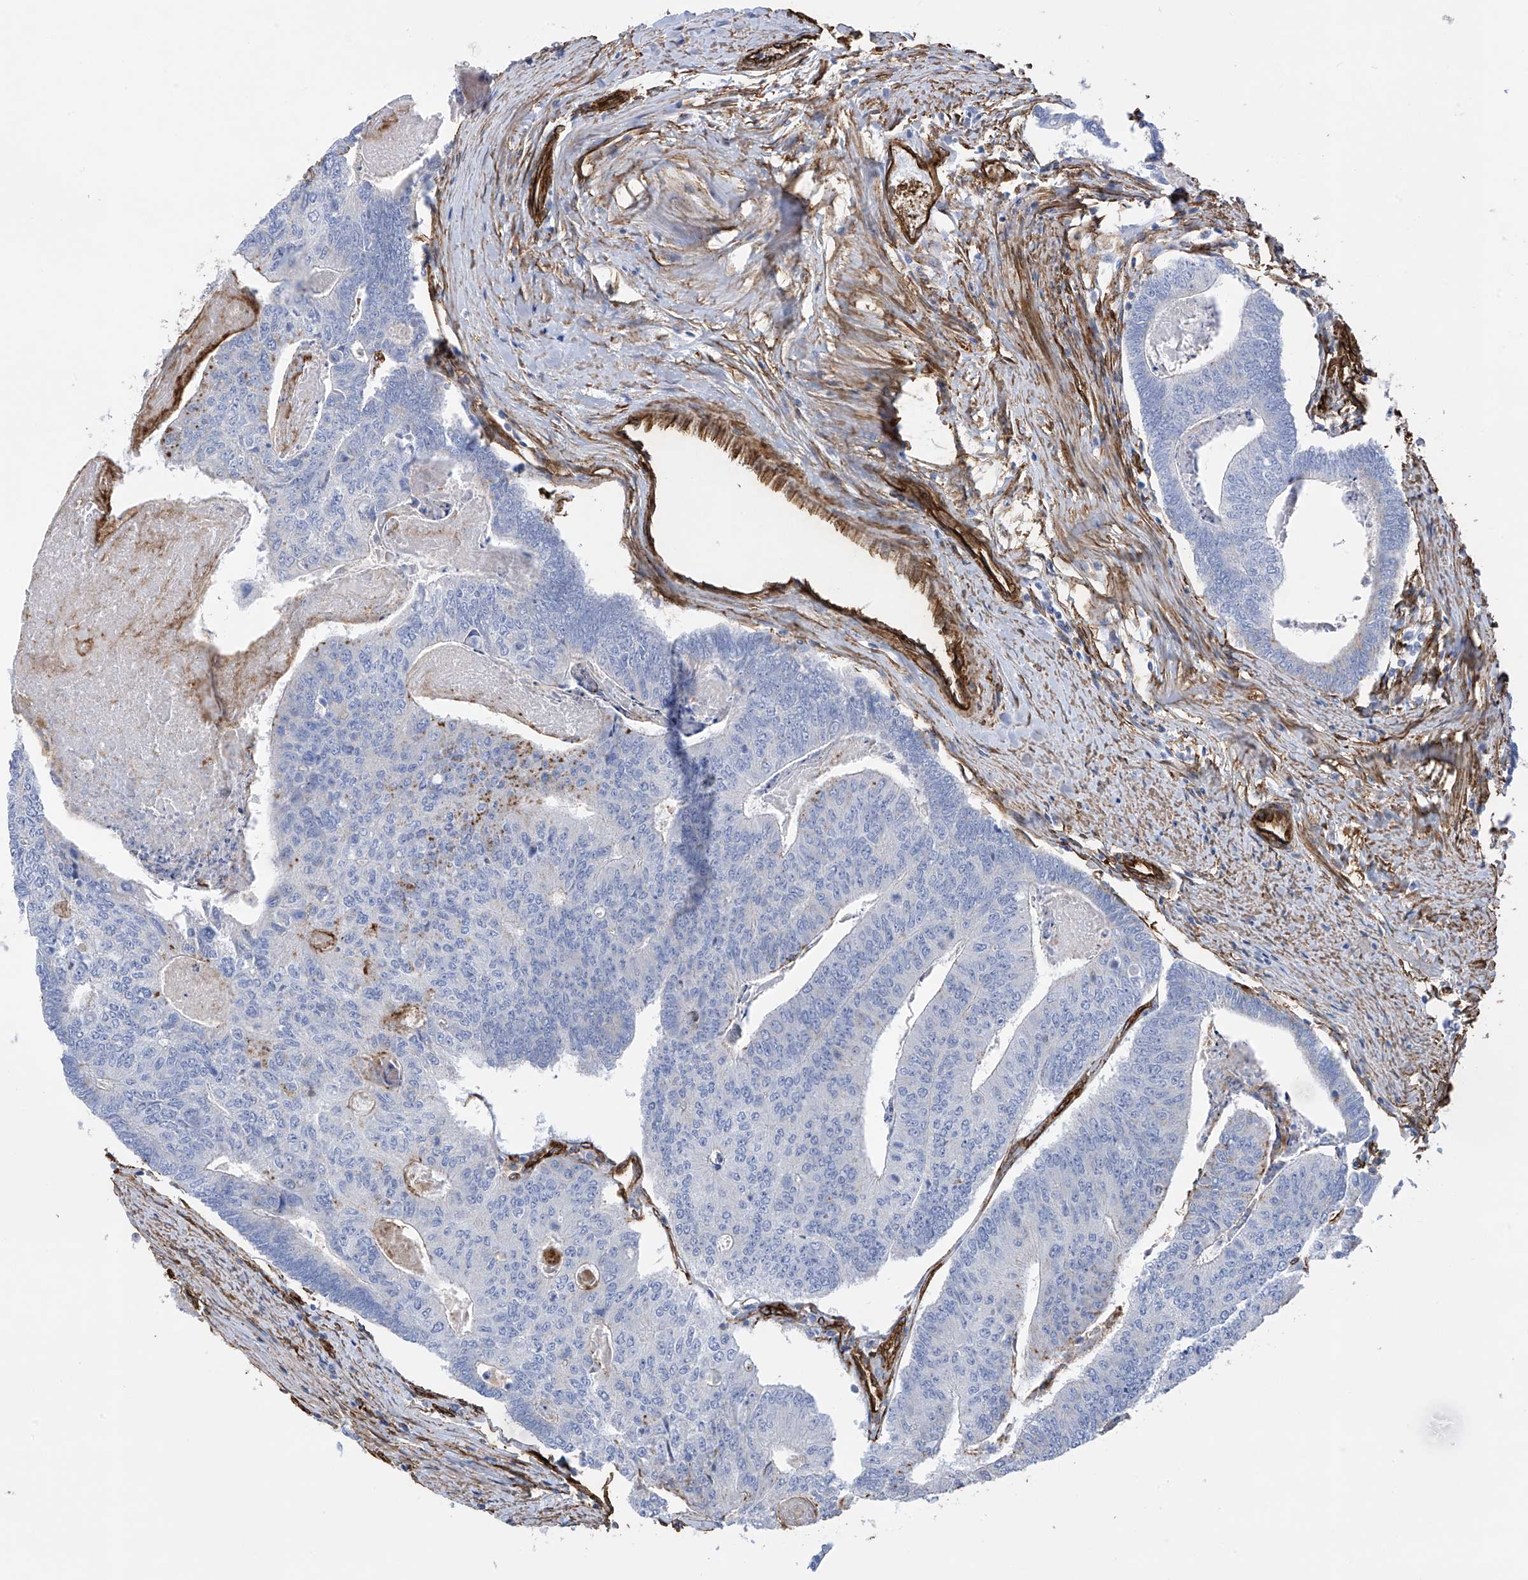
{"staining": {"intensity": "negative", "quantity": "none", "location": "none"}, "tissue": "colorectal cancer", "cell_type": "Tumor cells", "image_type": "cancer", "snomed": [{"axis": "morphology", "description": "Adenocarcinoma, NOS"}, {"axis": "topography", "description": "Colon"}], "caption": "Immunohistochemistry (IHC) of human colorectal adenocarcinoma reveals no expression in tumor cells.", "gene": "UBTD1", "patient": {"sex": "female", "age": 67}}